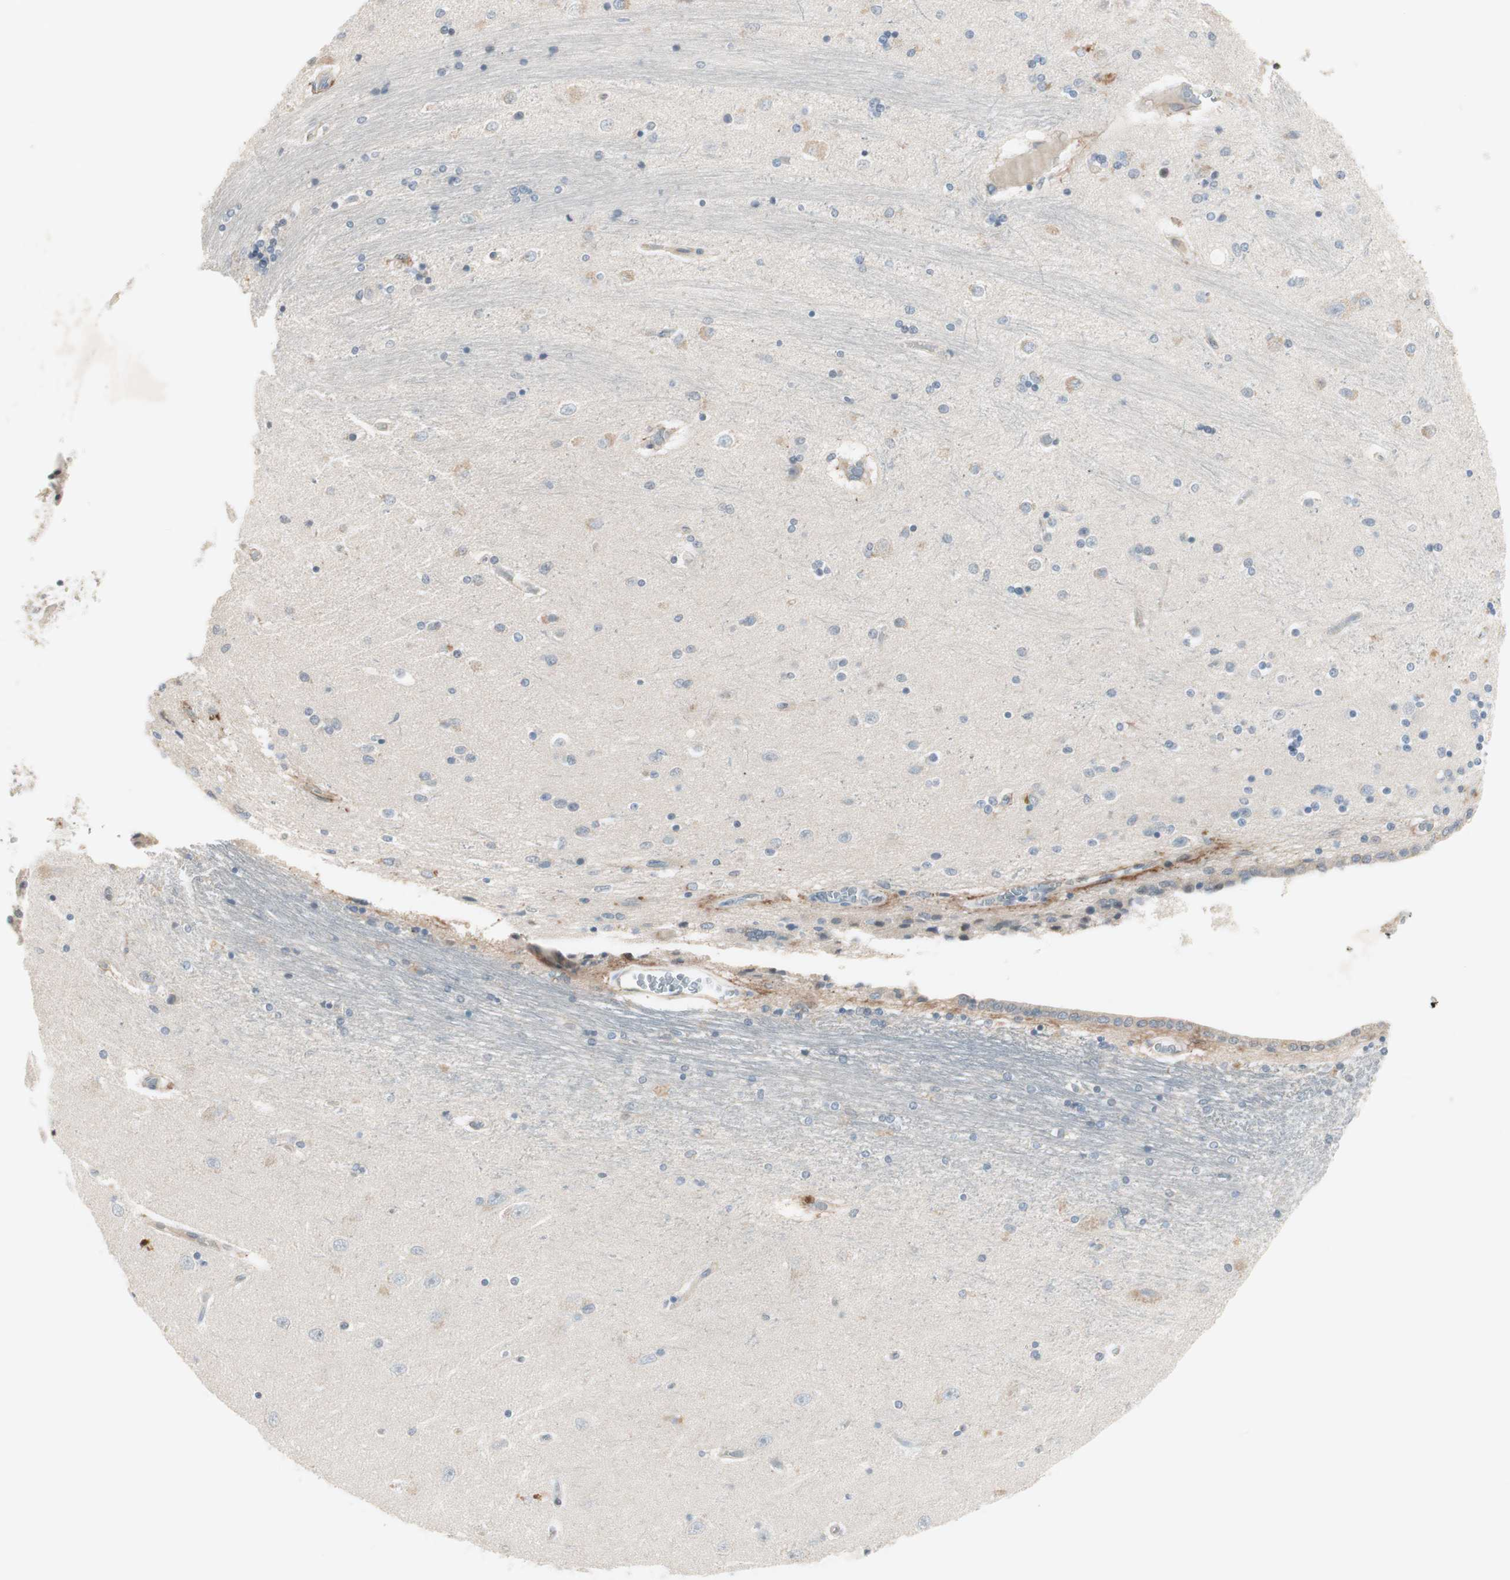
{"staining": {"intensity": "negative", "quantity": "none", "location": "none"}, "tissue": "hippocampus", "cell_type": "Glial cells", "image_type": "normal", "snomed": [{"axis": "morphology", "description": "Normal tissue, NOS"}, {"axis": "topography", "description": "Hippocampus"}], "caption": "Hippocampus was stained to show a protein in brown. There is no significant expression in glial cells. (Brightfield microscopy of DAB (3,3'-diaminobenzidine) IHC at high magnification).", "gene": "ITGB4", "patient": {"sex": "female", "age": 54}}